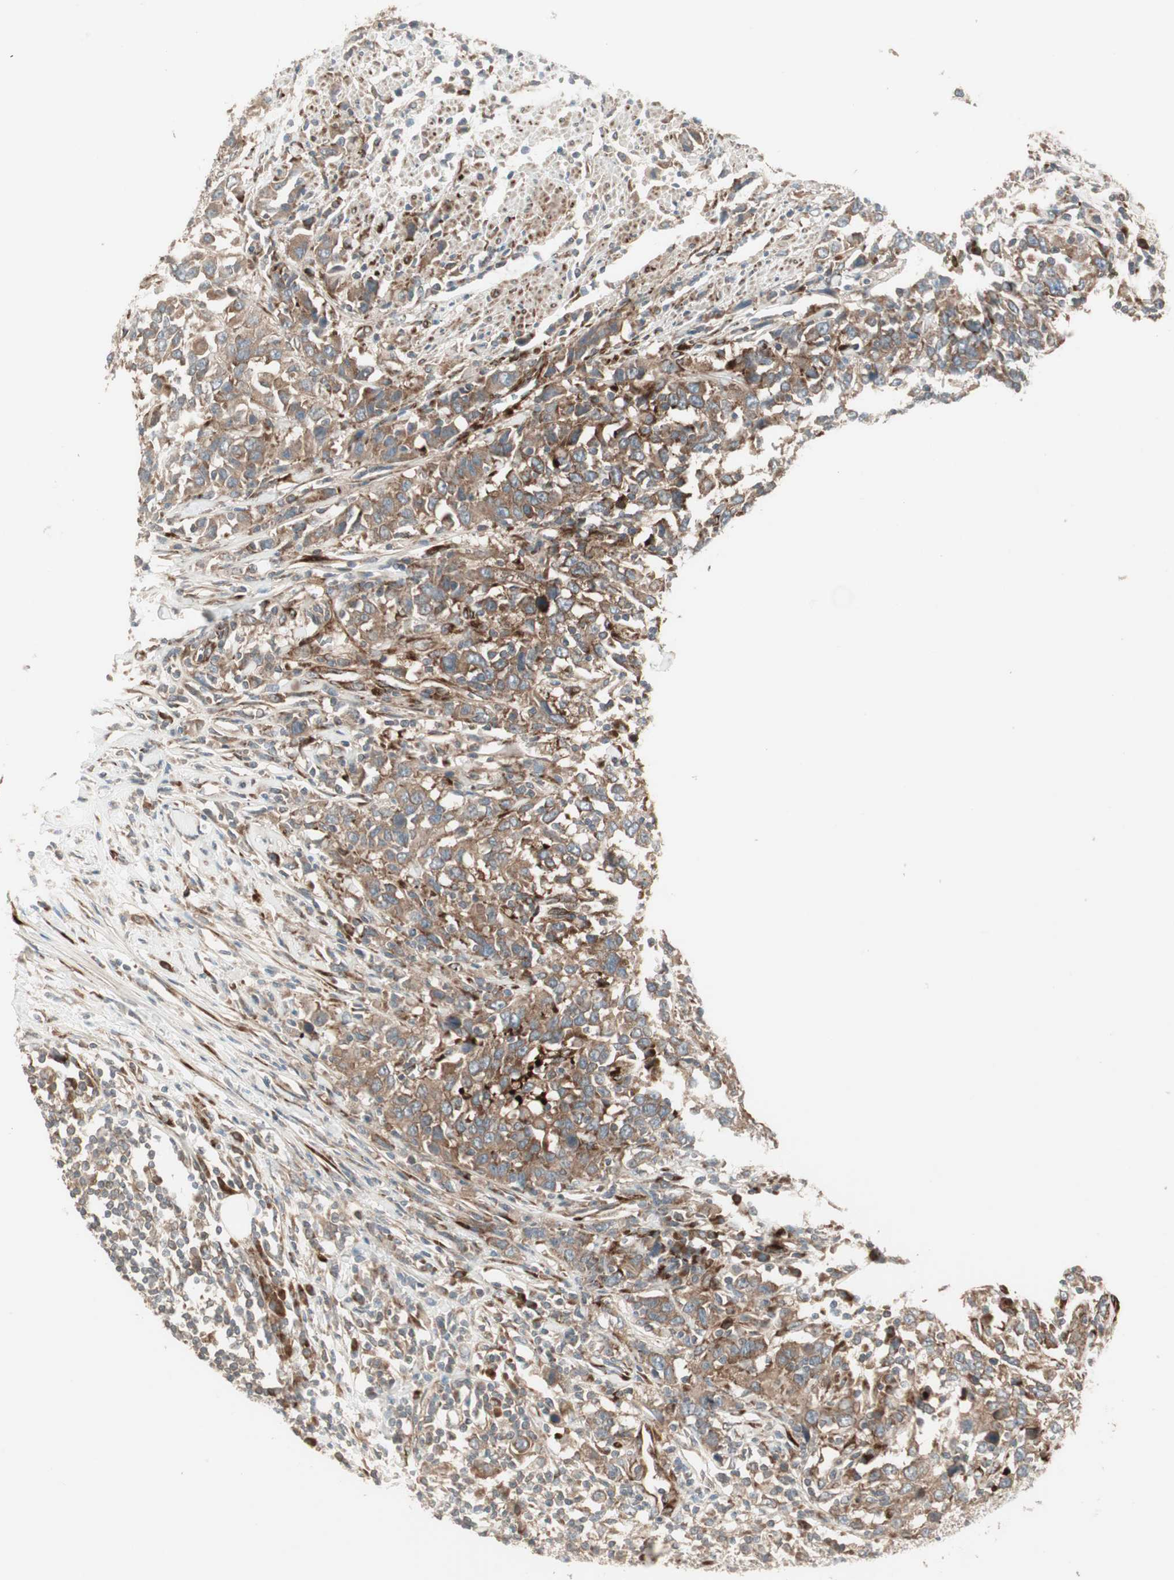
{"staining": {"intensity": "moderate", "quantity": ">75%", "location": "cytoplasmic/membranous"}, "tissue": "urothelial cancer", "cell_type": "Tumor cells", "image_type": "cancer", "snomed": [{"axis": "morphology", "description": "Urothelial carcinoma, High grade"}, {"axis": "topography", "description": "Urinary bladder"}], "caption": "Protein expression by immunohistochemistry (IHC) demonstrates moderate cytoplasmic/membranous staining in about >75% of tumor cells in urothelial cancer.", "gene": "PPP2R5E", "patient": {"sex": "male", "age": 61}}